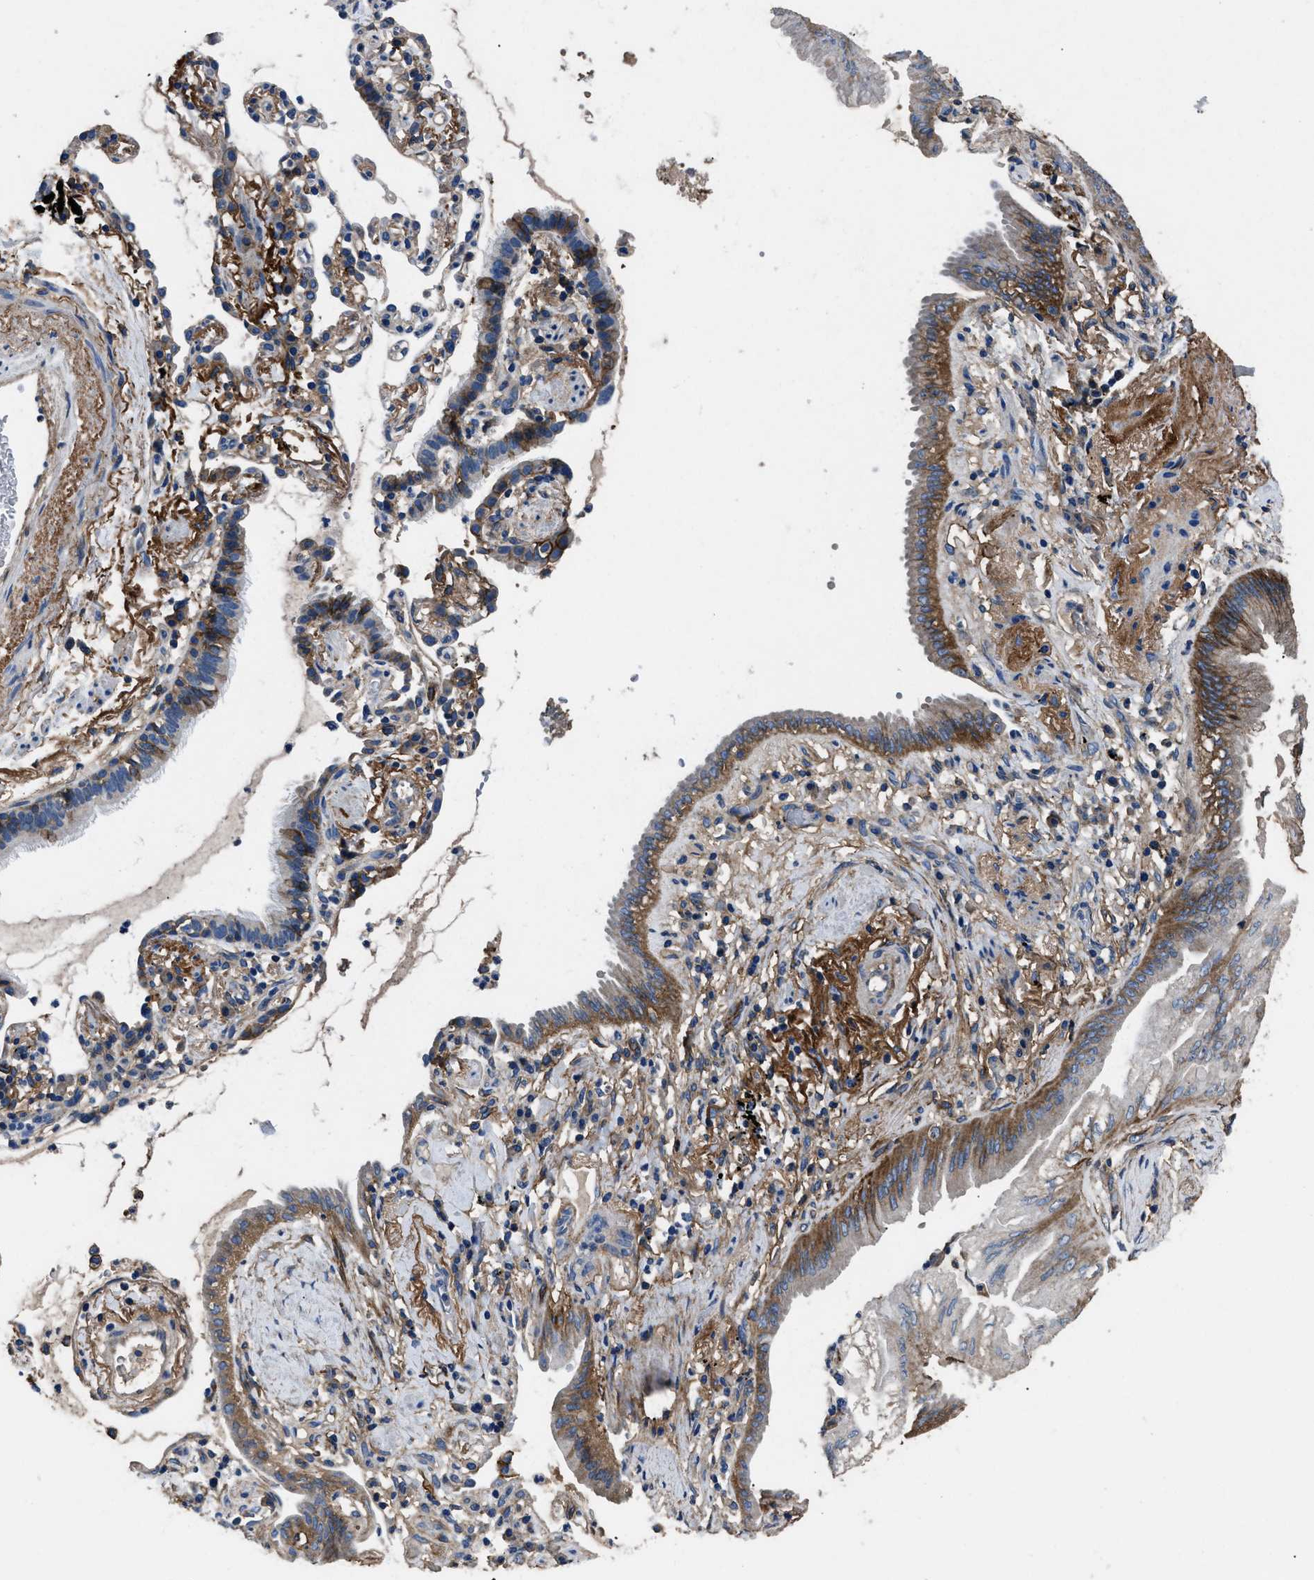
{"staining": {"intensity": "moderate", "quantity": ">75%", "location": "cytoplasmic/membranous"}, "tissue": "lung cancer", "cell_type": "Tumor cells", "image_type": "cancer", "snomed": [{"axis": "morphology", "description": "Normal tissue, NOS"}, {"axis": "morphology", "description": "Adenocarcinoma, NOS"}, {"axis": "topography", "description": "Bronchus"}, {"axis": "topography", "description": "Lung"}], "caption": "A brown stain labels moderate cytoplasmic/membranous positivity of a protein in human adenocarcinoma (lung) tumor cells.", "gene": "CD276", "patient": {"sex": "female", "age": 70}}